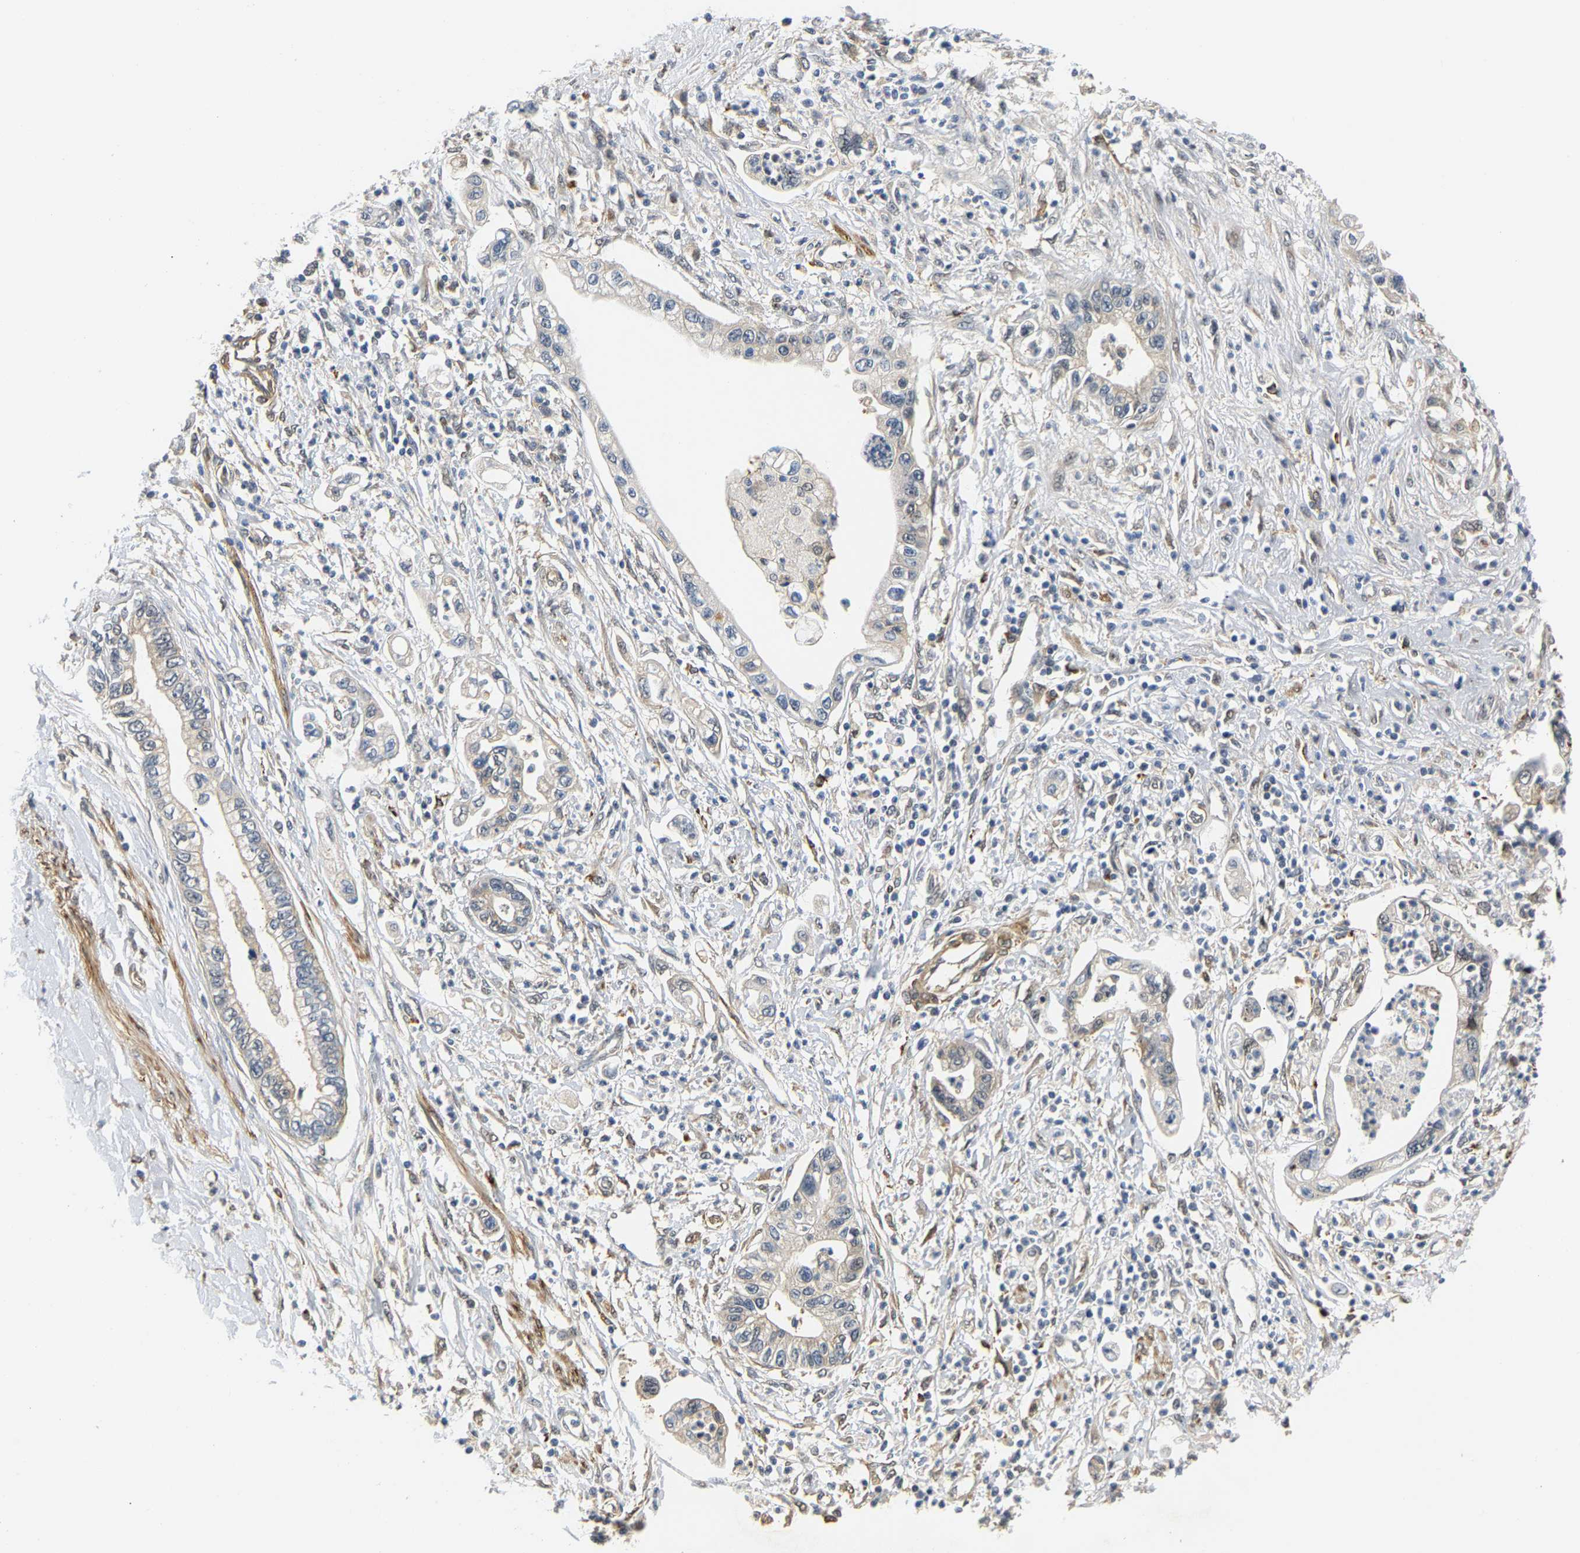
{"staining": {"intensity": "weak", "quantity": "25%-75%", "location": "cytoplasmic/membranous,nuclear"}, "tissue": "pancreatic cancer", "cell_type": "Tumor cells", "image_type": "cancer", "snomed": [{"axis": "morphology", "description": "Adenocarcinoma, NOS"}, {"axis": "topography", "description": "Pancreas"}], "caption": "Protein staining by immunohistochemistry (IHC) reveals weak cytoplasmic/membranous and nuclear staining in approximately 25%-75% of tumor cells in pancreatic cancer.", "gene": "LARP6", "patient": {"sex": "male", "age": 56}}